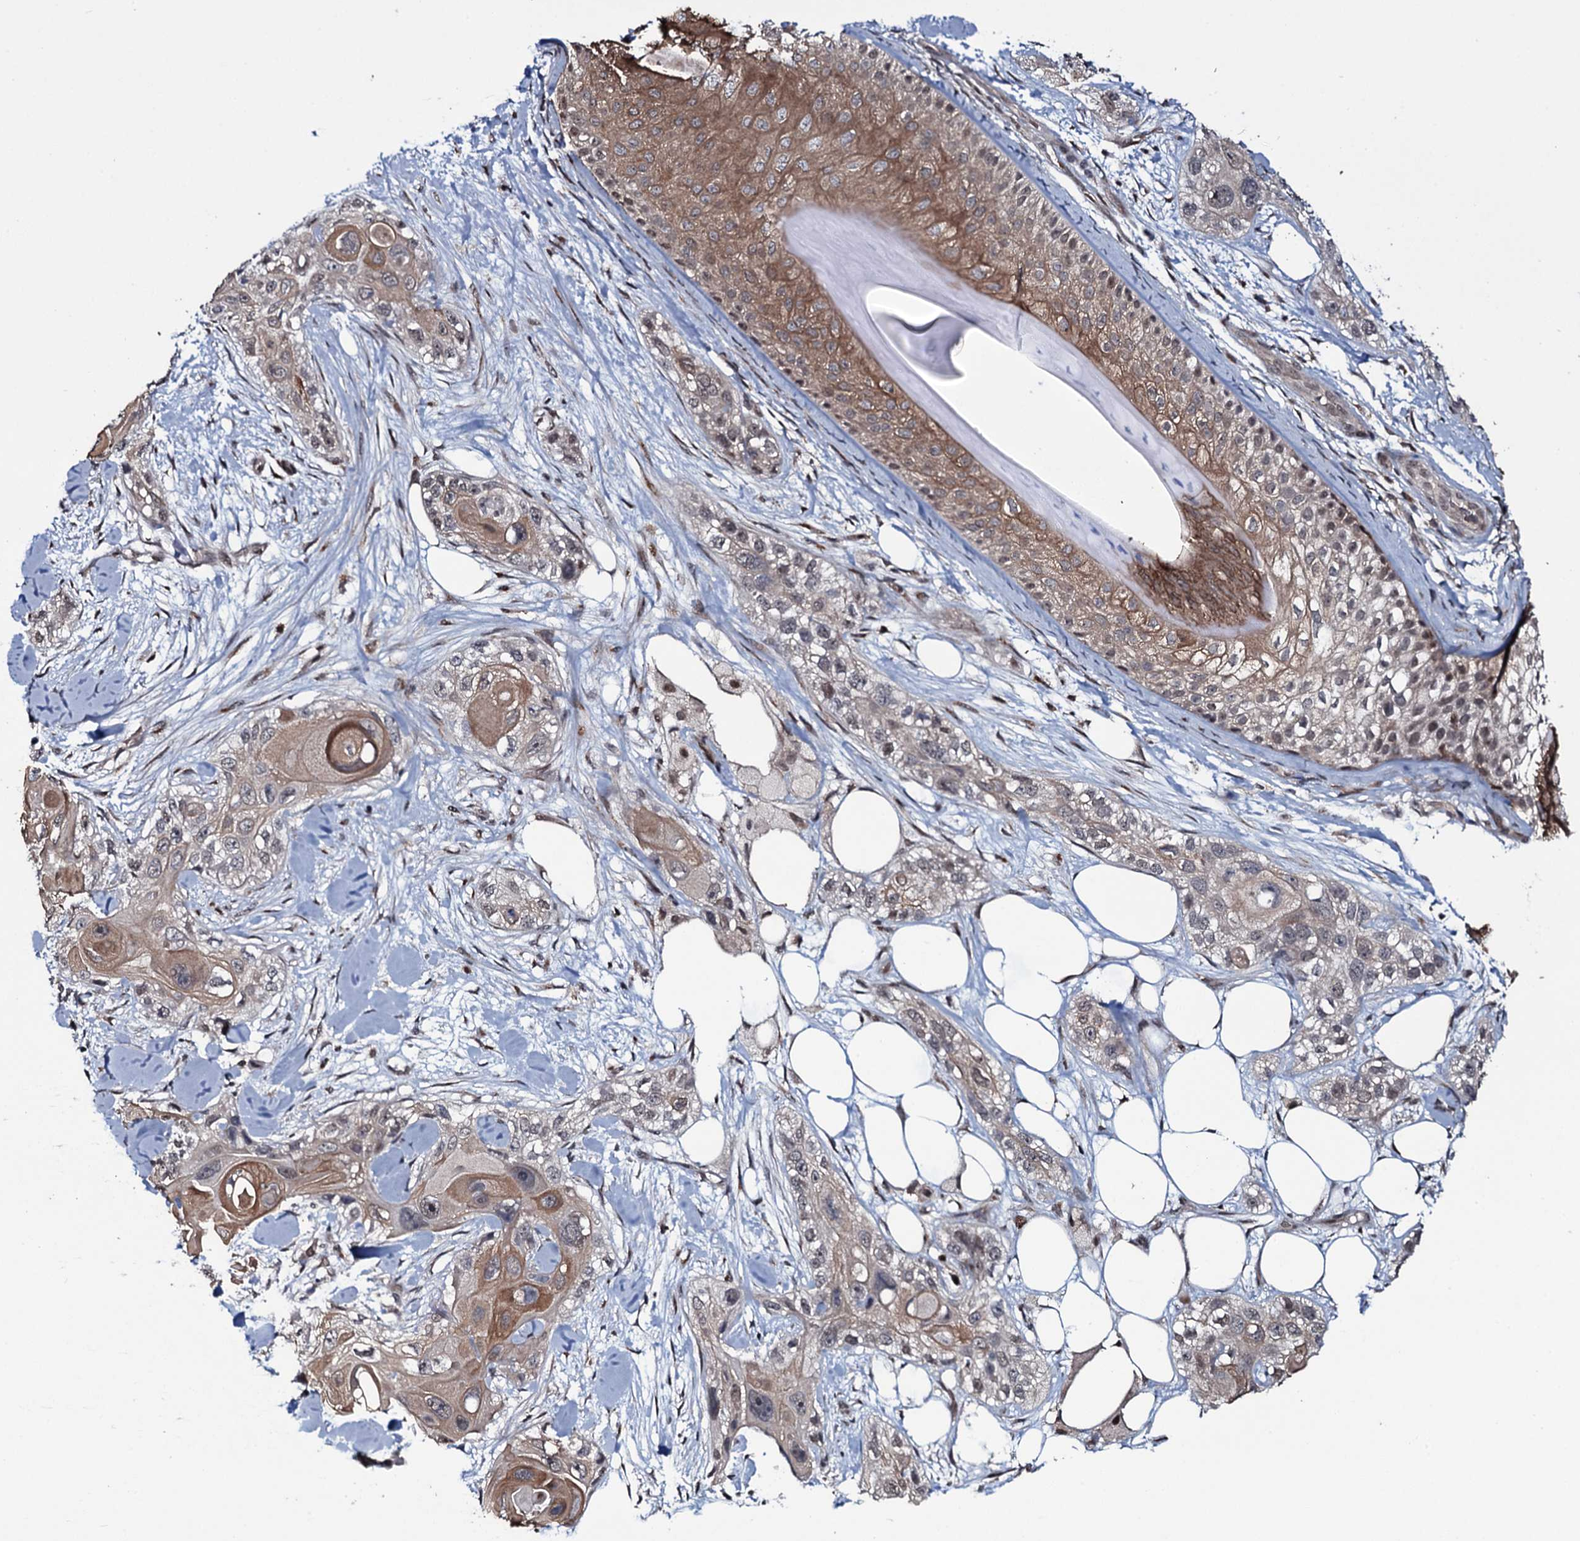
{"staining": {"intensity": "moderate", "quantity": "<25%", "location": "cytoplasmic/membranous"}, "tissue": "skin cancer", "cell_type": "Tumor cells", "image_type": "cancer", "snomed": [{"axis": "morphology", "description": "Normal tissue, NOS"}, {"axis": "morphology", "description": "Squamous cell carcinoma, NOS"}, {"axis": "topography", "description": "Skin"}], "caption": "The image shows a brown stain indicating the presence of a protein in the cytoplasmic/membranous of tumor cells in skin squamous cell carcinoma. (DAB (3,3'-diaminobenzidine) IHC, brown staining for protein, blue staining for nuclei).", "gene": "HDDC3", "patient": {"sex": "male", "age": 72}}